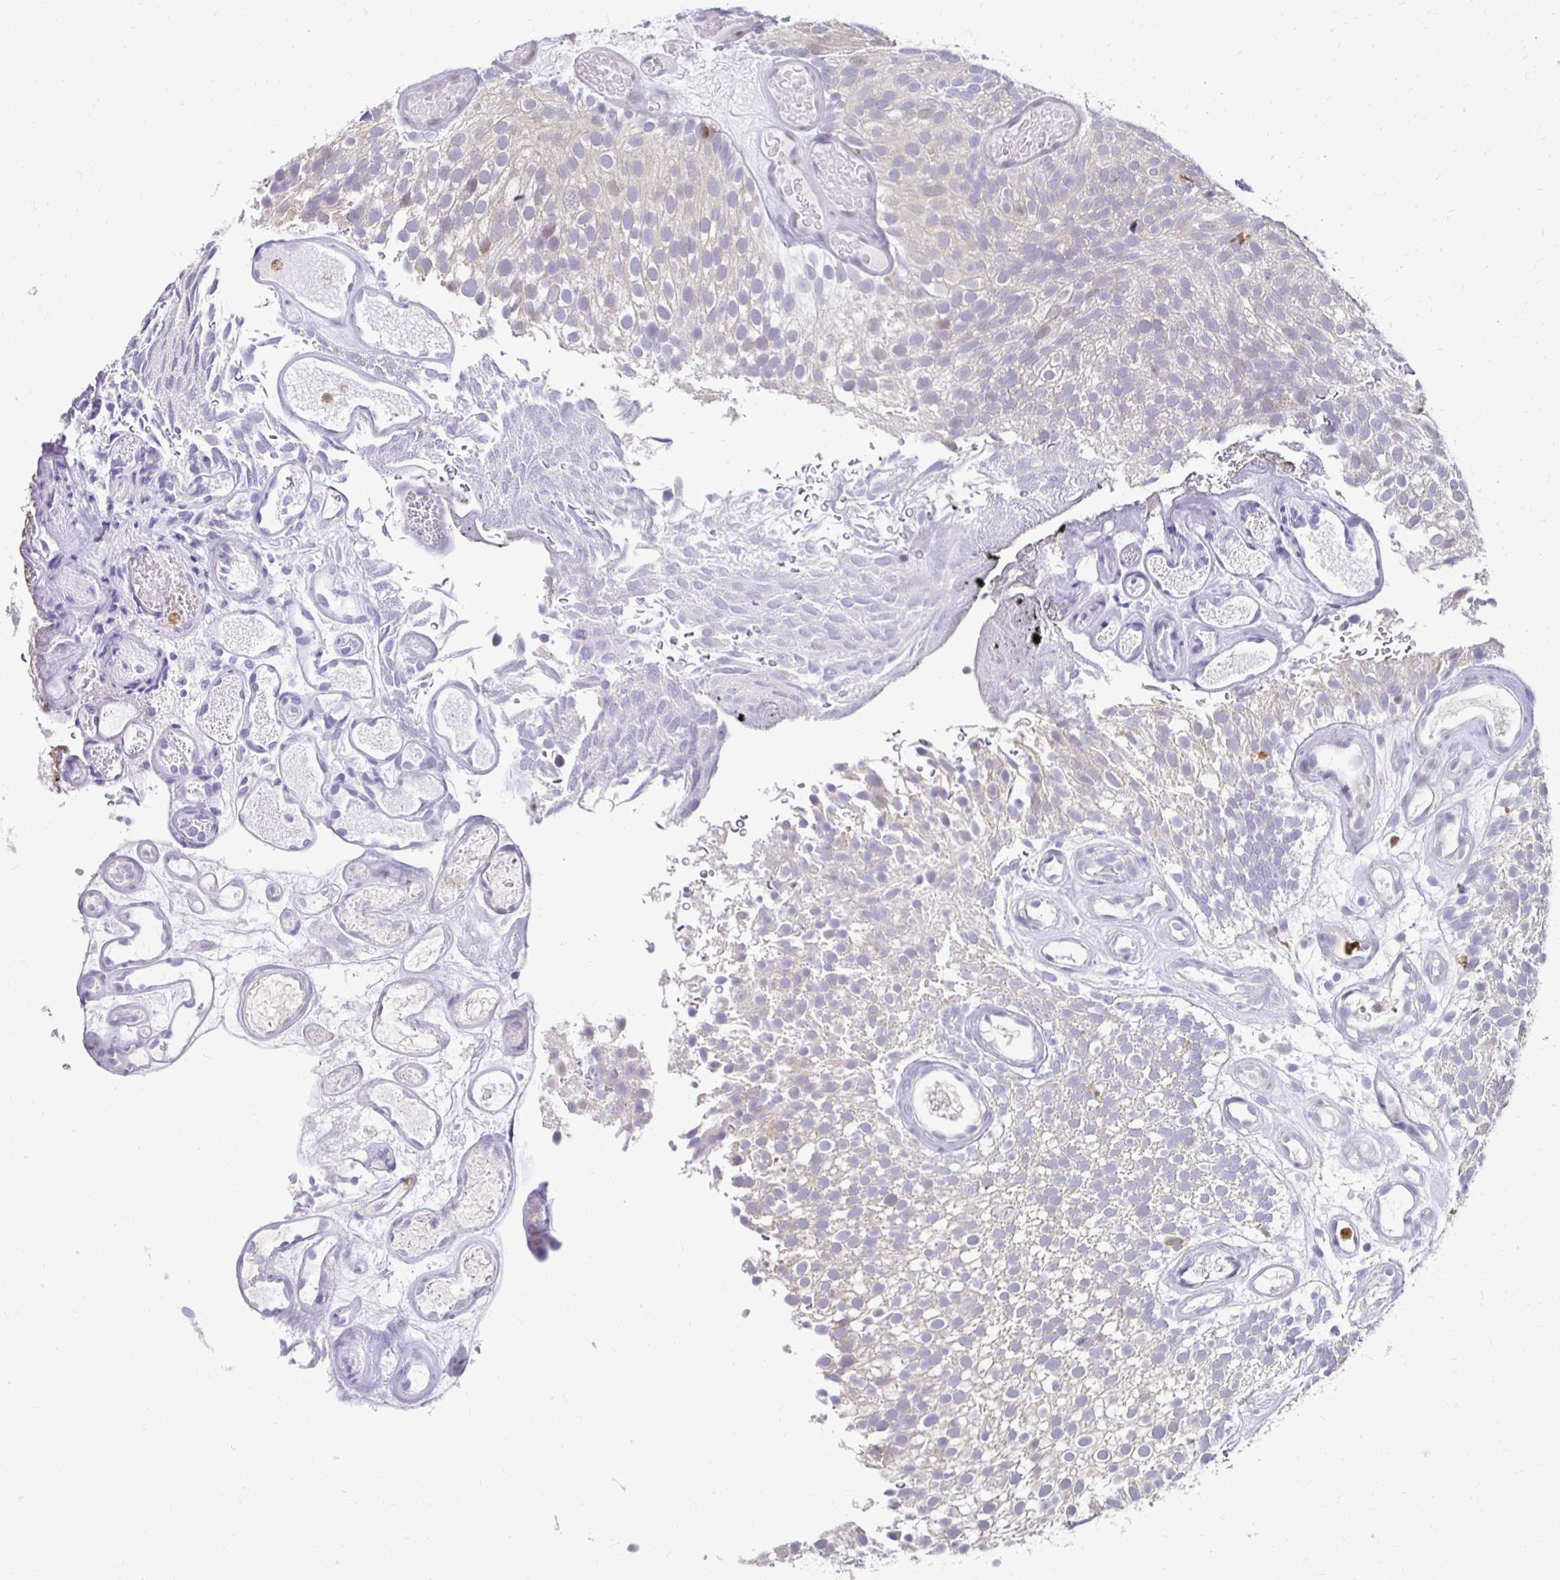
{"staining": {"intensity": "negative", "quantity": "none", "location": "none"}, "tissue": "urothelial cancer", "cell_type": "Tumor cells", "image_type": "cancer", "snomed": [{"axis": "morphology", "description": "Urothelial carcinoma, Low grade"}, {"axis": "topography", "description": "Urinary bladder"}], "caption": "High power microscopy micrograph of an IHC micrograph of low-grade urothelial carcinoma, revealing no significant expression in tumor cells.", "gene": "PADI2", "patient": {"sex": "male", "age": 78}}